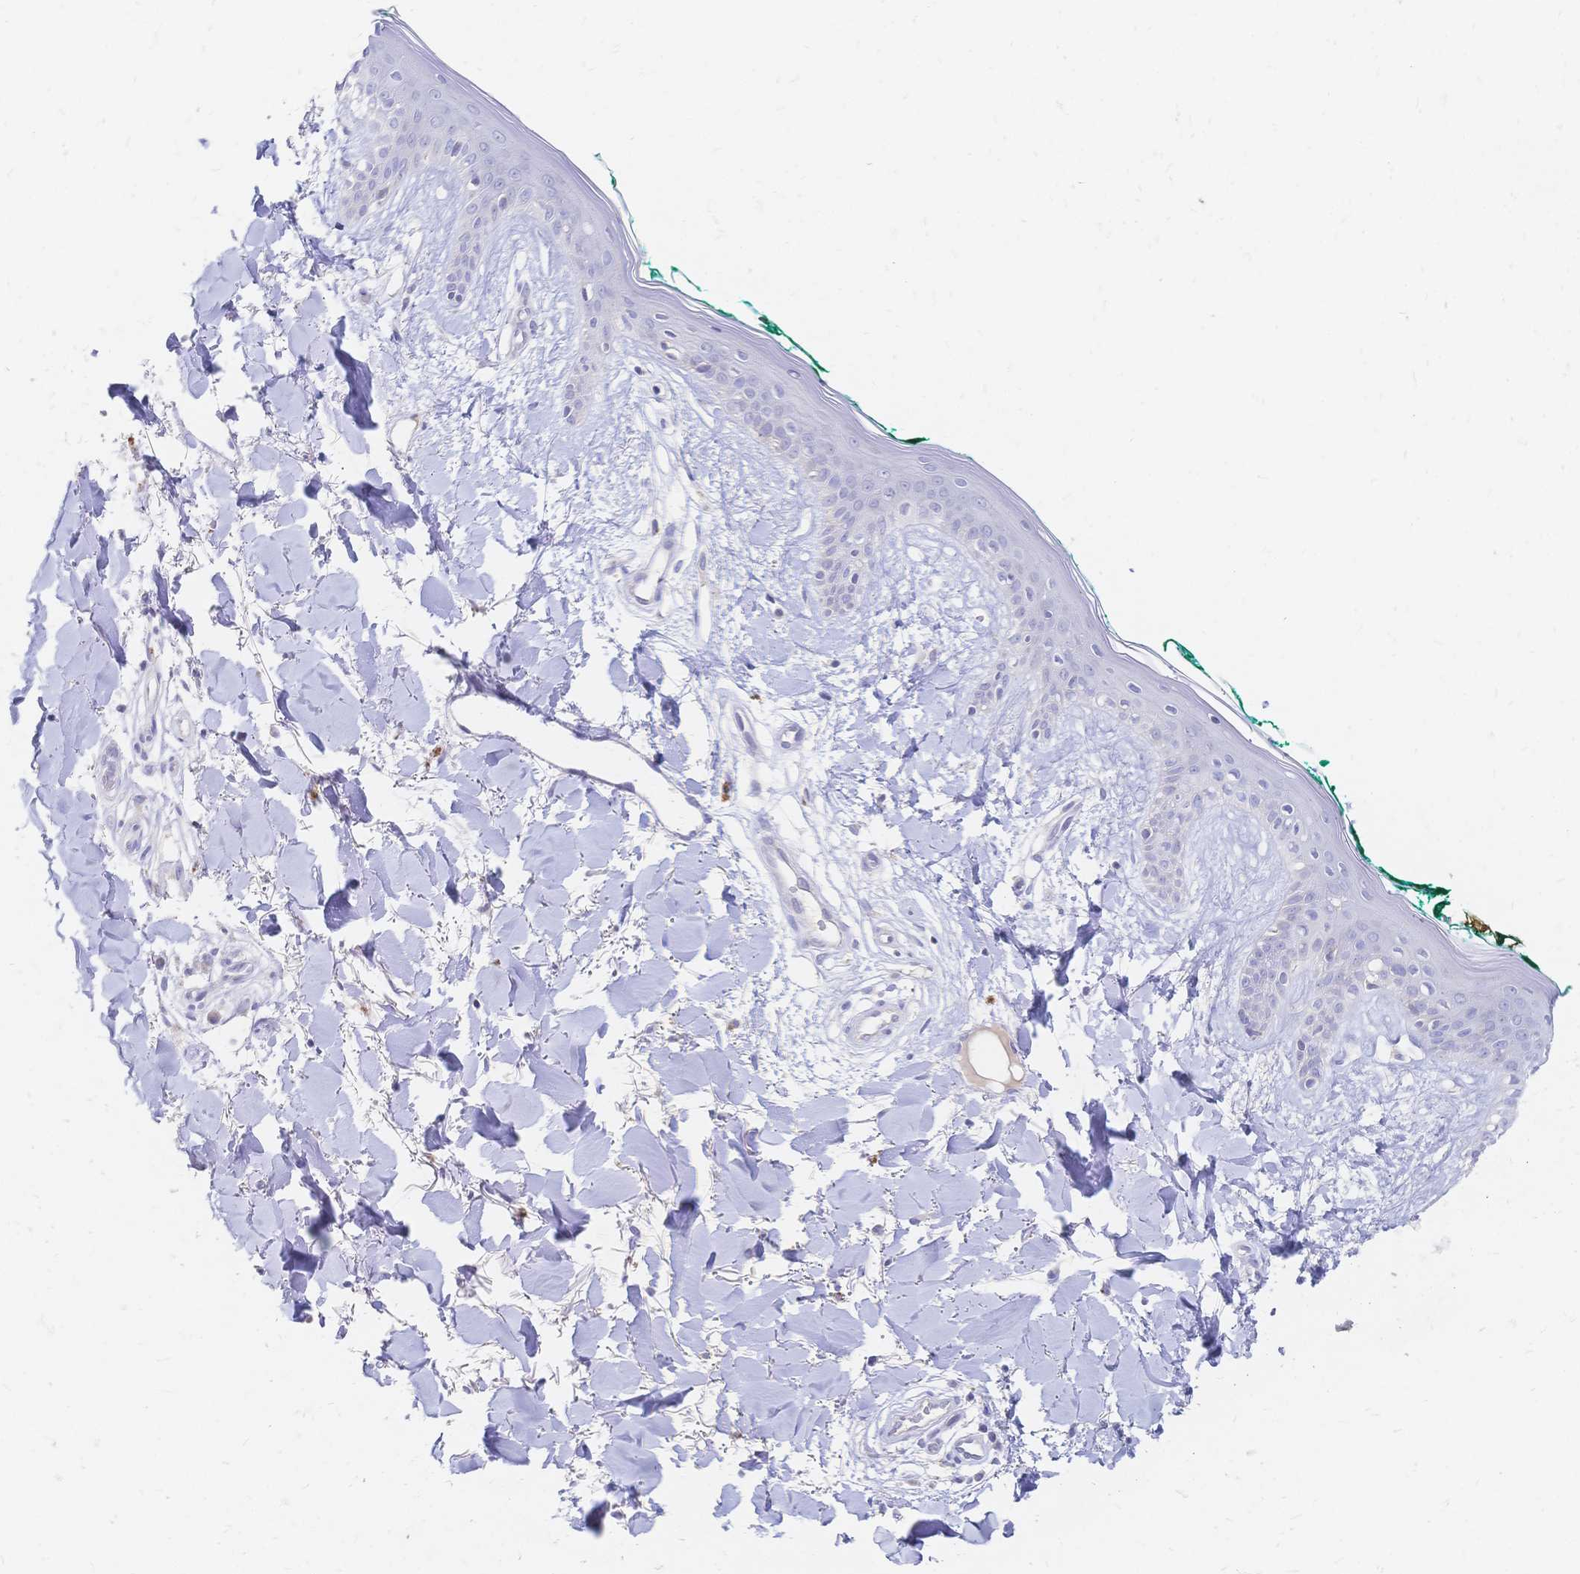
{"staining": {"intensity": "negative", "quantity": "none", "location": "none"}, "tissue": "skin", "cell_type": "Fibroblasts", "image_type": "normal", "snomed": [{"axis": "morphology", "description": "Normal tissue, NOS"}, {"axis": "topography", "description": "Skin"}], "caption": "The immunohistochemistry photomicrograph has no significant staining in fibroblasts of skin. The staining is performed using DAB (3,3'-diaminobenzidine) brown chromogen with nuclei counter-stained in using hematoxylin.", "gene": "VWC2L", "patient": {"sex": "female", "age": 34}}